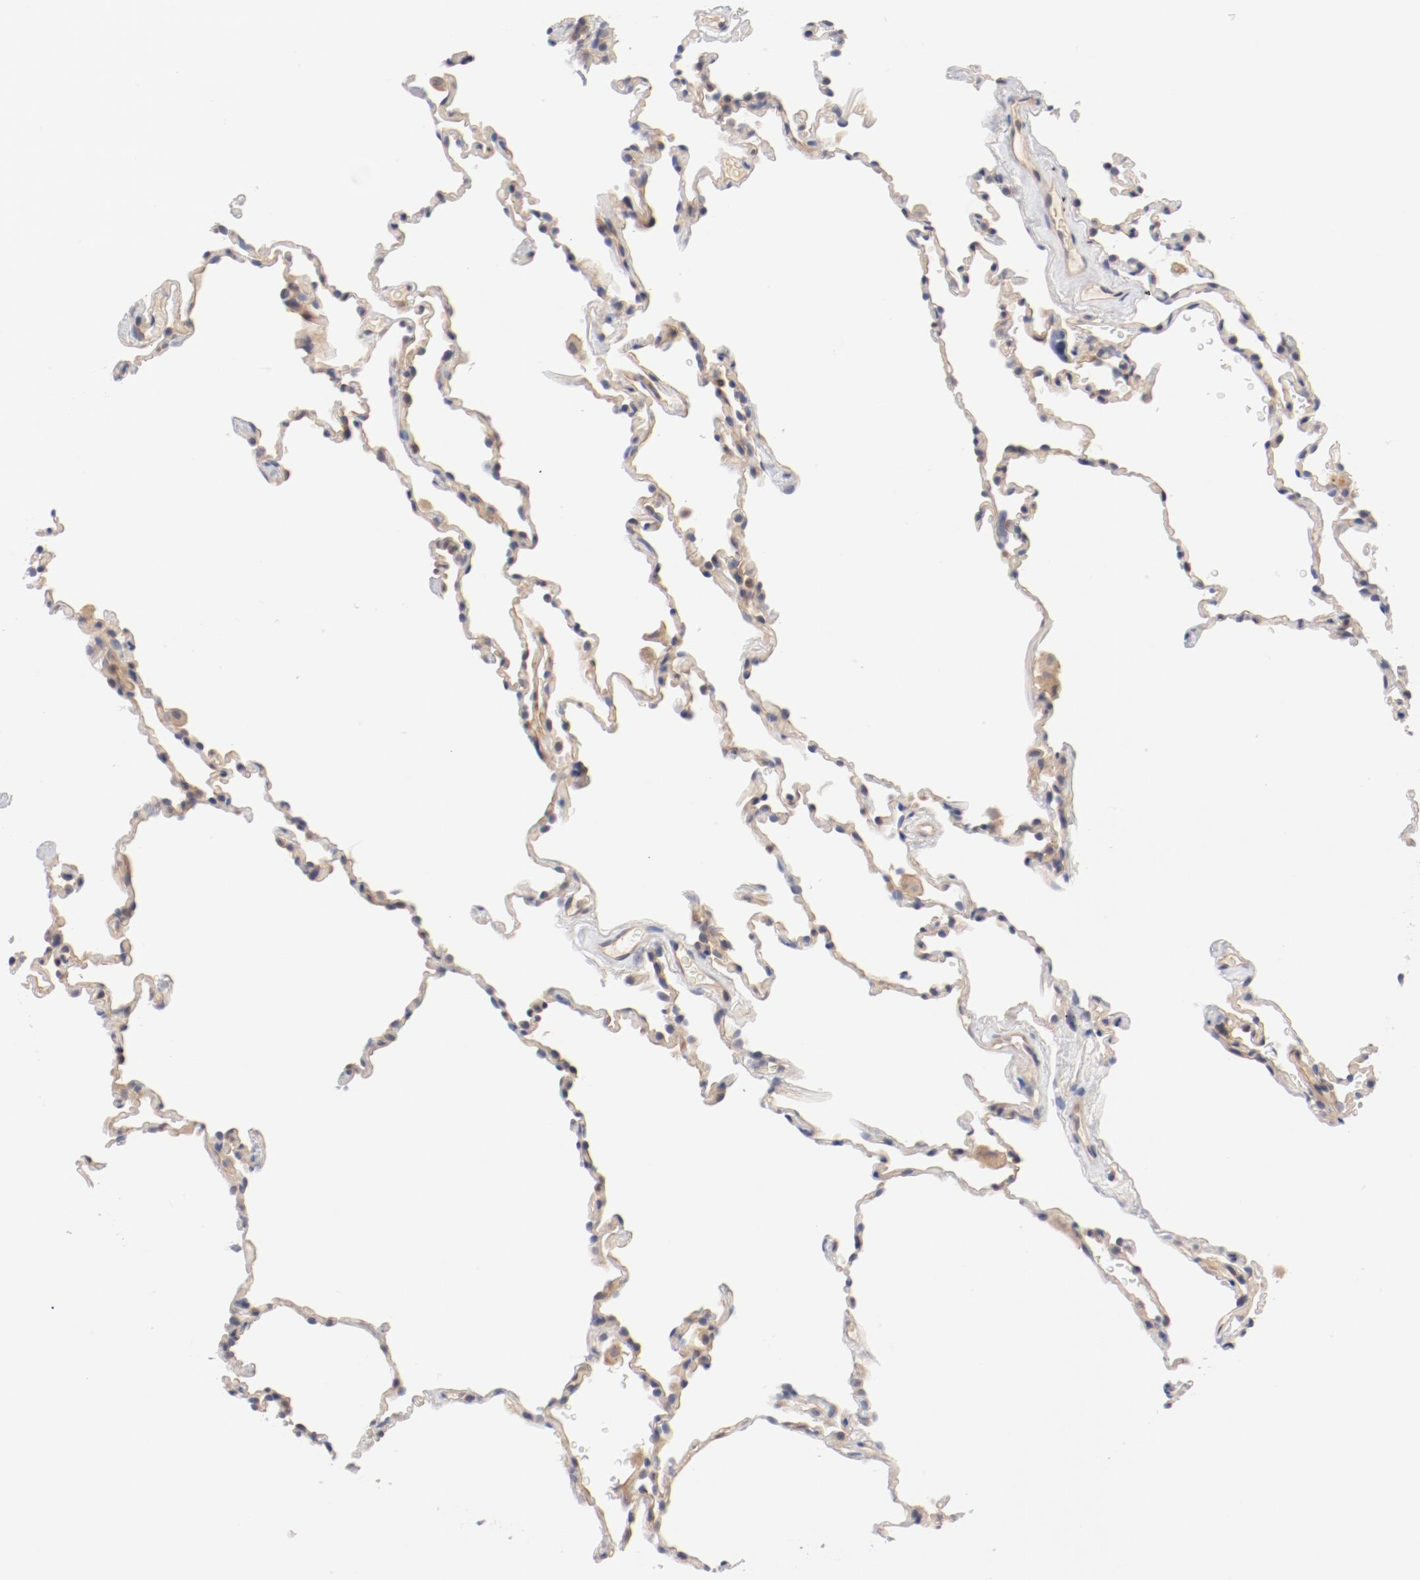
{"staining": {"intensity": "negative", "quantity": "none", "location": "none"}, "tissue": "lung", "cell_type": "Alveolar cells", "image_type": "normal", "snomed": [{"axis": "morphology", "description": "Normal tissue, NOS"}, {"axis": "morphology", "description": "Soft tissue tumor metastatic"}, {"axis": "topography", "description": "Lung"}], "caption": "Immunohistochemistry (IHC) image of benign human lung stained for a protein (brown), which exhibits no positivity in alveolar cells.", "gene": "ZNF267", "patient": {"sex": "male", "age": 59}}